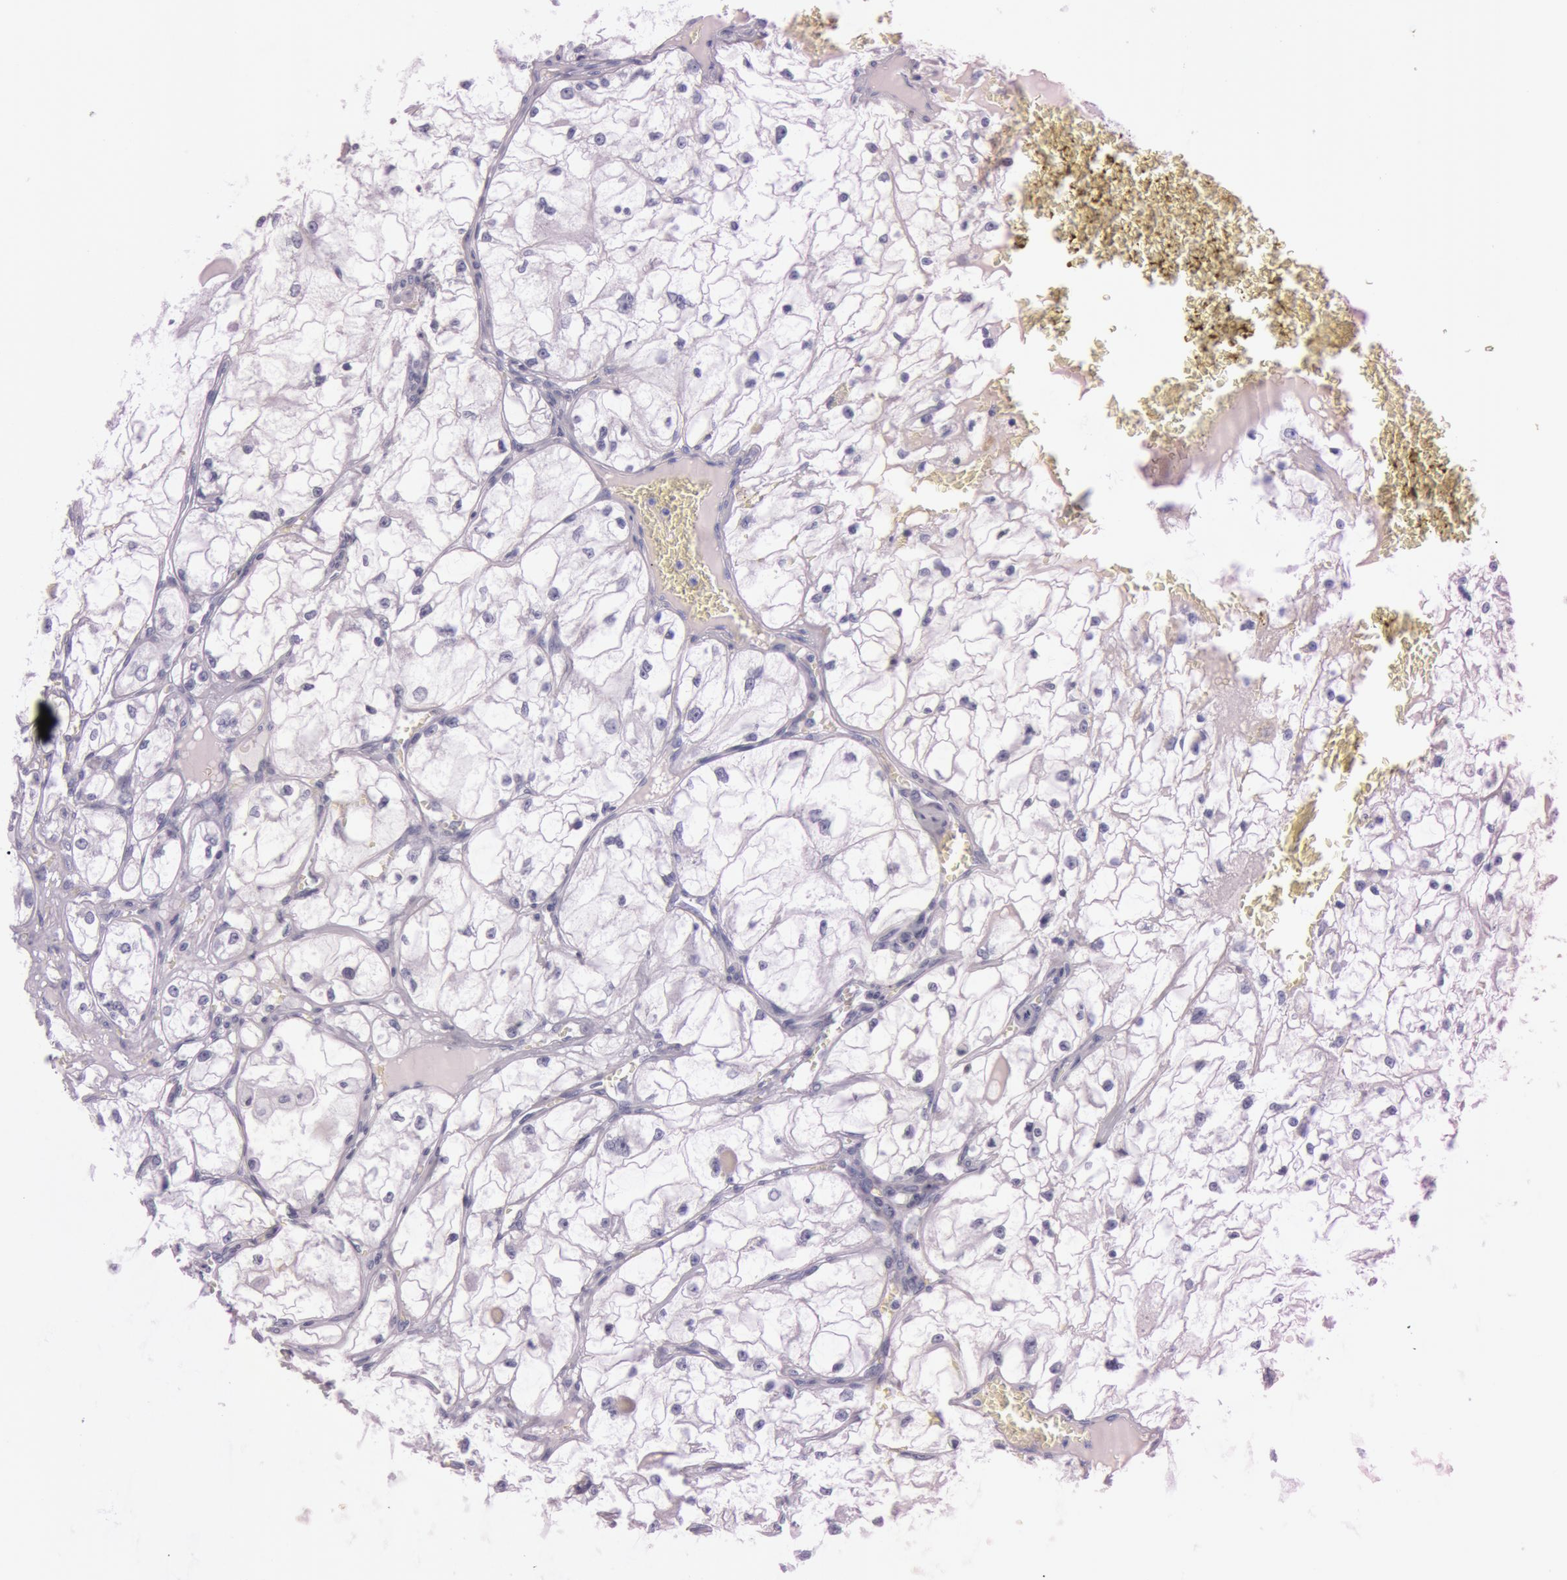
{"staining": {"intensity": "negative", "quantity": "none", "location": "none"}, "tissue": "renal cancer", "cell_type": "Tumor cells", "image_type": "cancer", "snomed": [{"axis": "morphology", "description": "Adenocarcinoma, NOS"}, {"axis": "topography", "description": "Kidney"}], "caption": "The immunohistochemistry image has no significant positivity in tumor cells of renal cancer tissue.", "gene": "S100A7", "patient": {"sex": "male", "age": 61}}